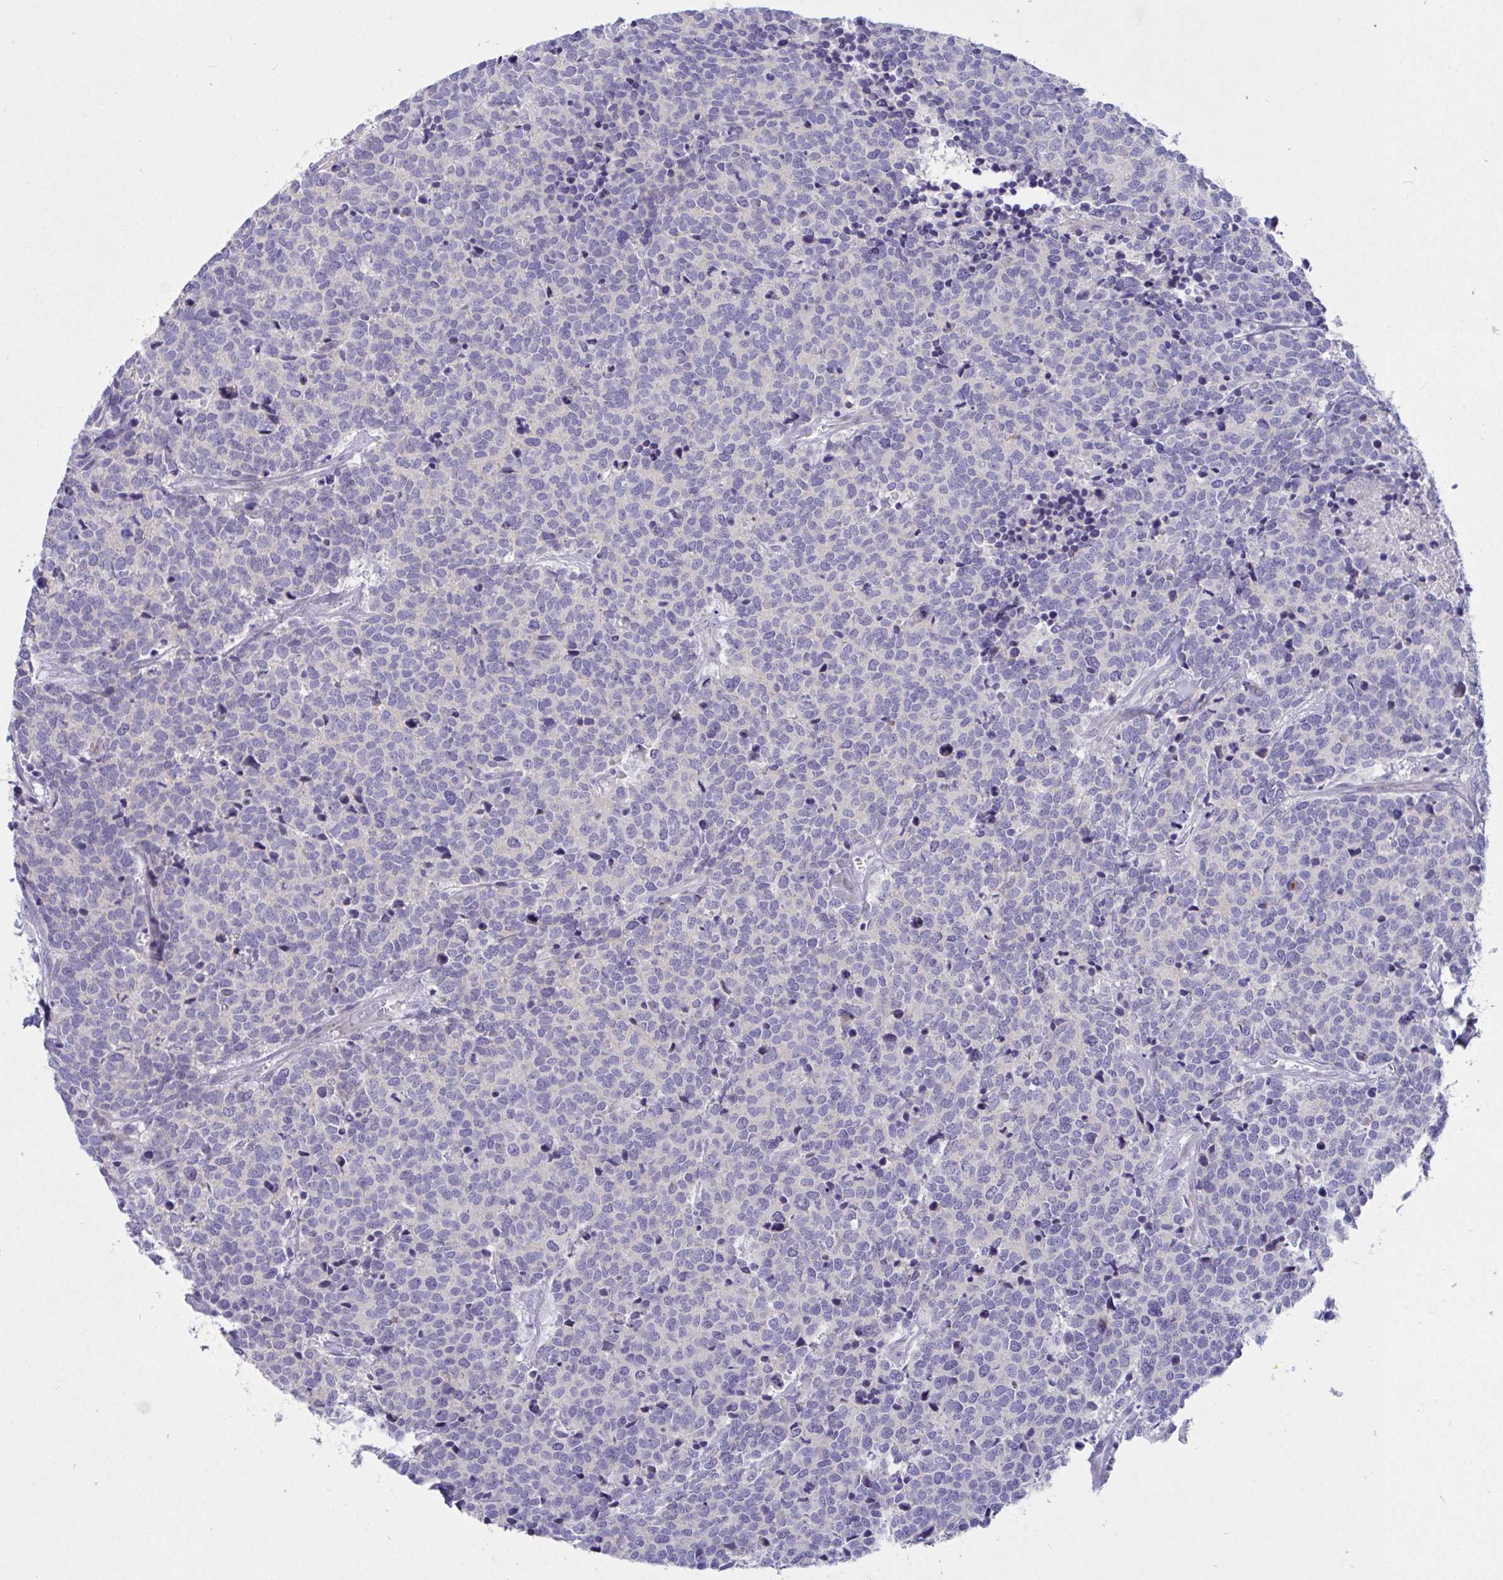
{"staining": {"intensity": "negative", "quantity": "none", "location": "none"}, "tissue": "carcinoid", "cell_type": "Tumor cells", "image_type": "cancer", "snomed": [{"axis": "morphology", "description": "Carcinoid, malignant, NOS"}, {"axis": "topography", "description": "Skin"}], "caption": "Protein analysis of carcinoid displays no significant staining in tumor cells.", "gene": "DTX3", "patient": {"sex": "female", "age": 79}}